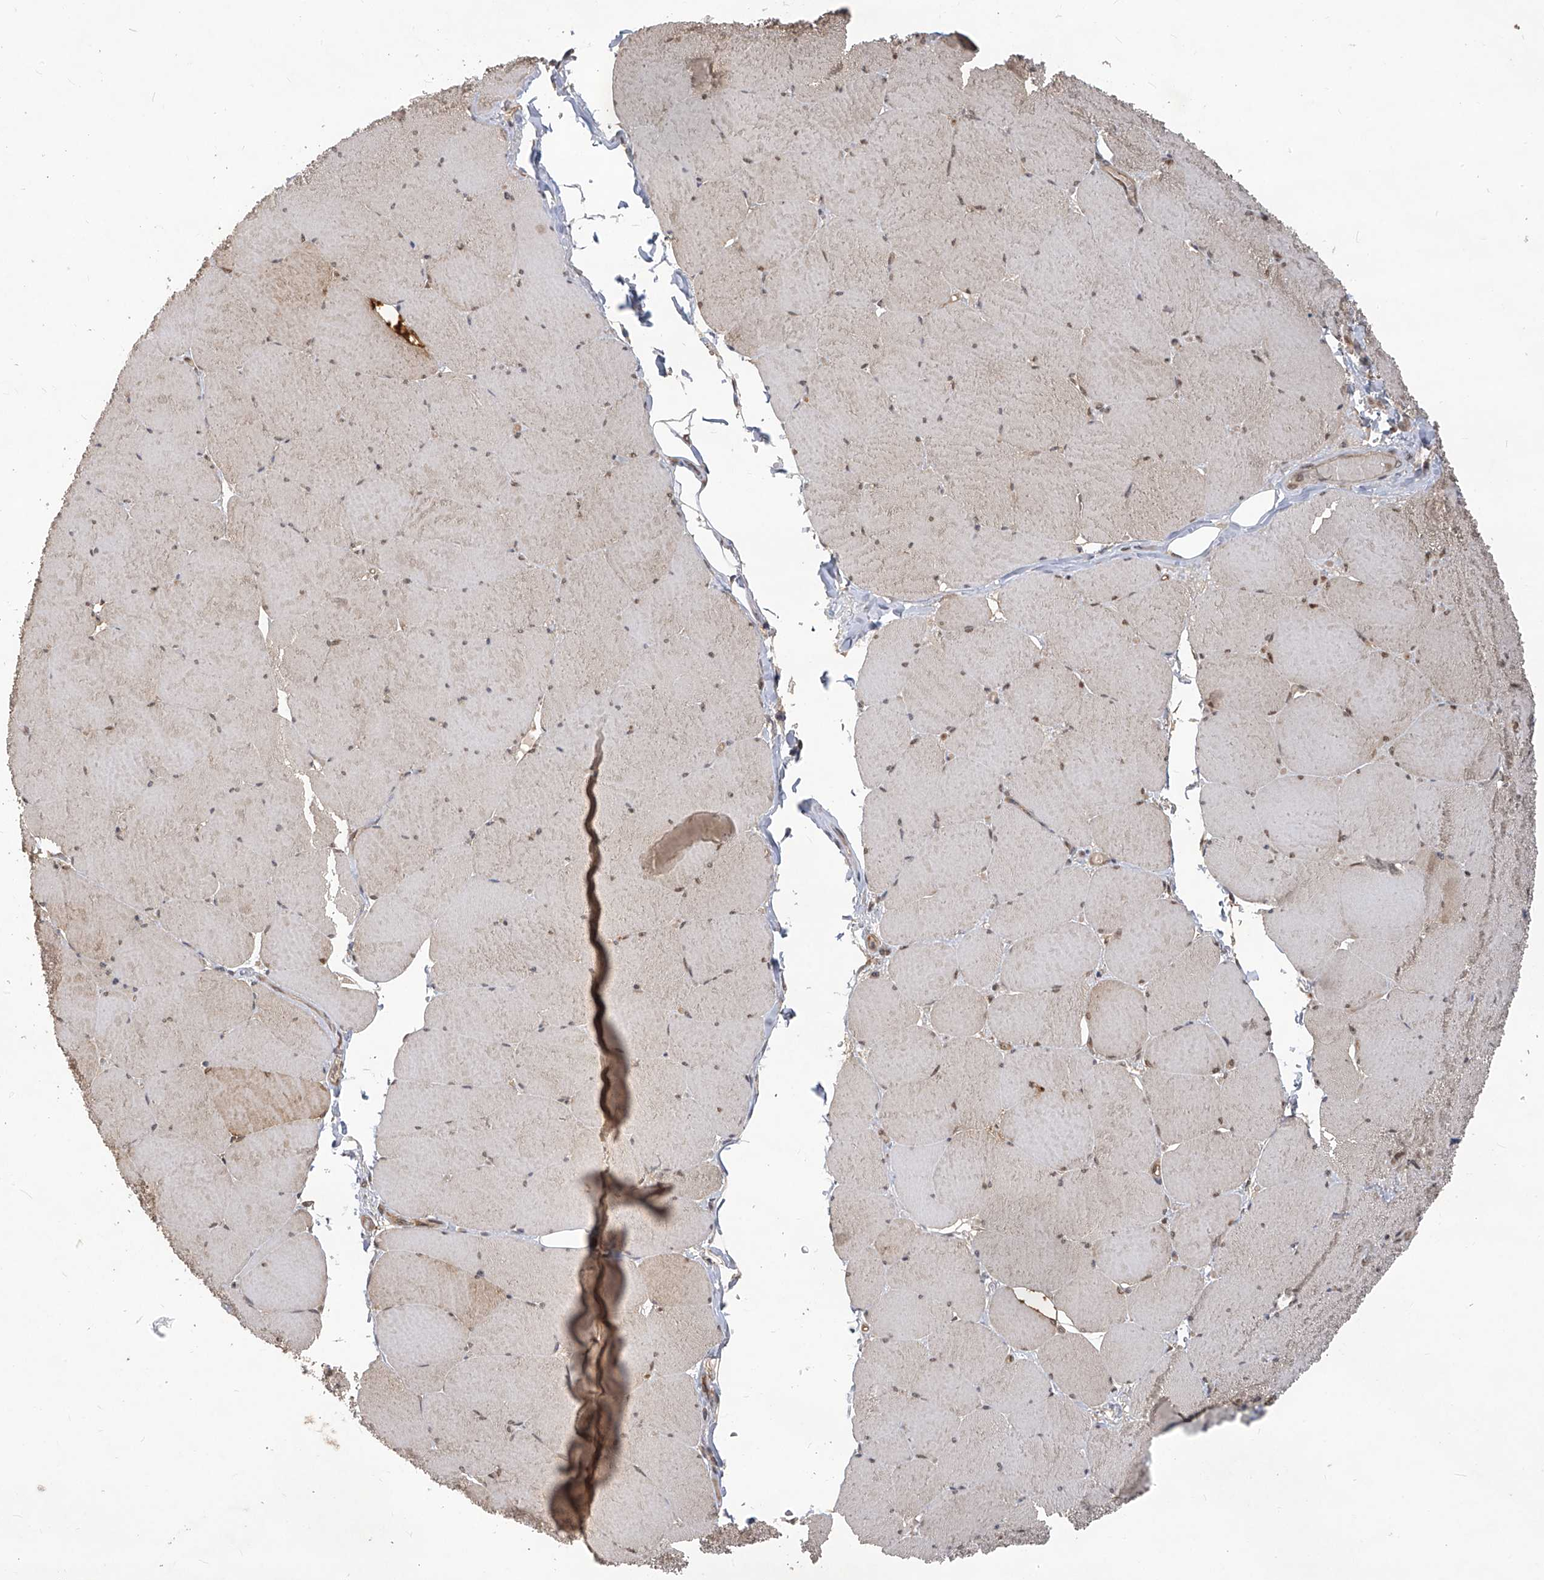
{"staining": {"intensity": "moderate", "quantity": "25%-75%", "location": "cytoplasmic/membranous"}, "tissue": "skeletal muscle", "cell_type": "Myocytes", "image_type": "normal", "snomed": [{"axis": "morphology", "description": "Normal tissue, NOS"}, {"axis": "topography", "description": "Skeletal muscle"}, {"axis": "topography", "description": "Head-Neck"}], "caption": "Brown immunohistochemical staining in unremarkable human skeletal muscle shows moderate cytoplasmic/membranous staining in approximately 25%-75% of myocytes.", "gene": "PSMB1", "patient": {"sex": "male", "age": 66}}